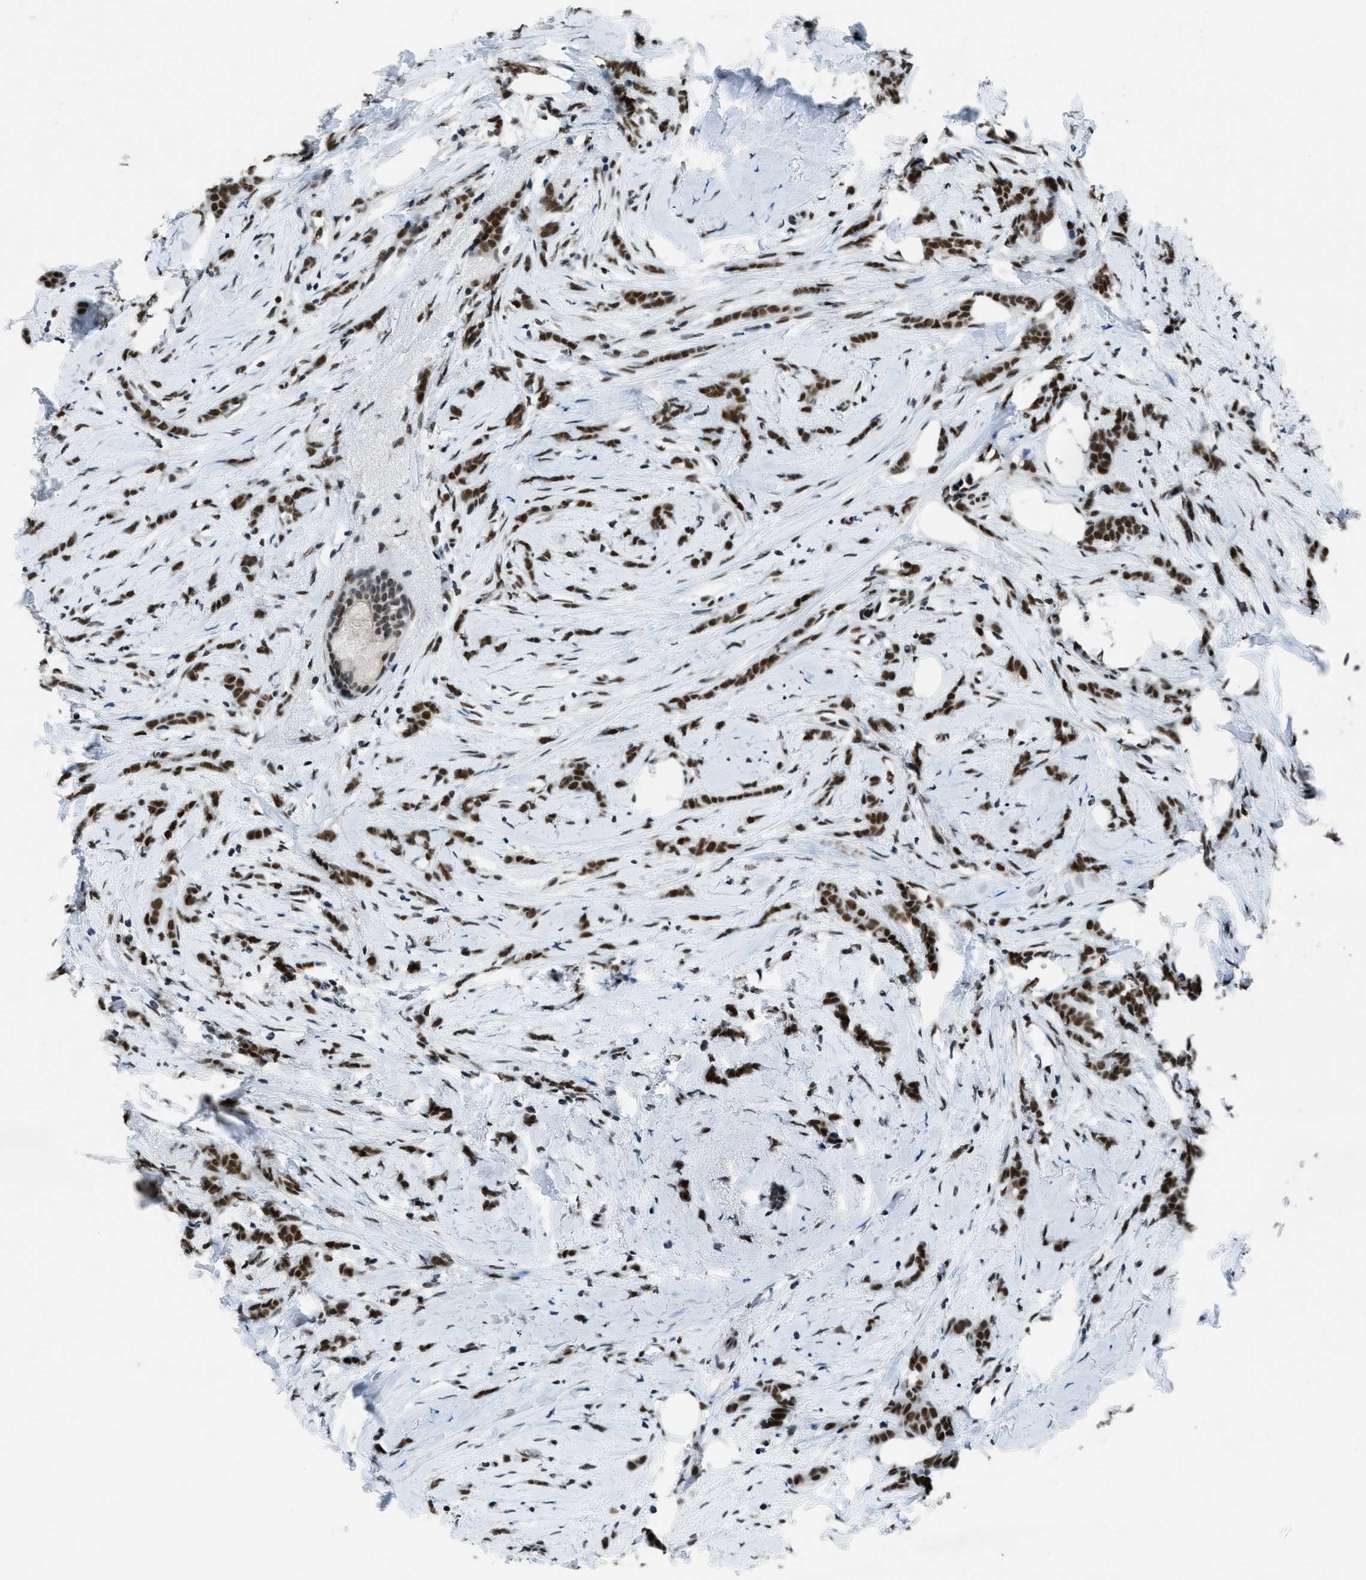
{"staining": {"intensity": "strong", "quantity": ">75%", "location": "nuclear"}, "tissue": "breast cancer", "cell_type": "Tumor cells", "image_type": "cancer", "snomed": [{"axis": "morphology", "description": "Lobular carcinoma, in situ"}, {"axis": "morphology", "description": "Lobular carcinoma"}, {"axis": "topography", "description": "Breast"}], "caption": "Human breast cancer stained for a protein (brown) reveals strong nuclear positive staining in about >75% of tumor cells.", "gene": "GATAD2B", "patient": {"sex": "female", "age": 41}}